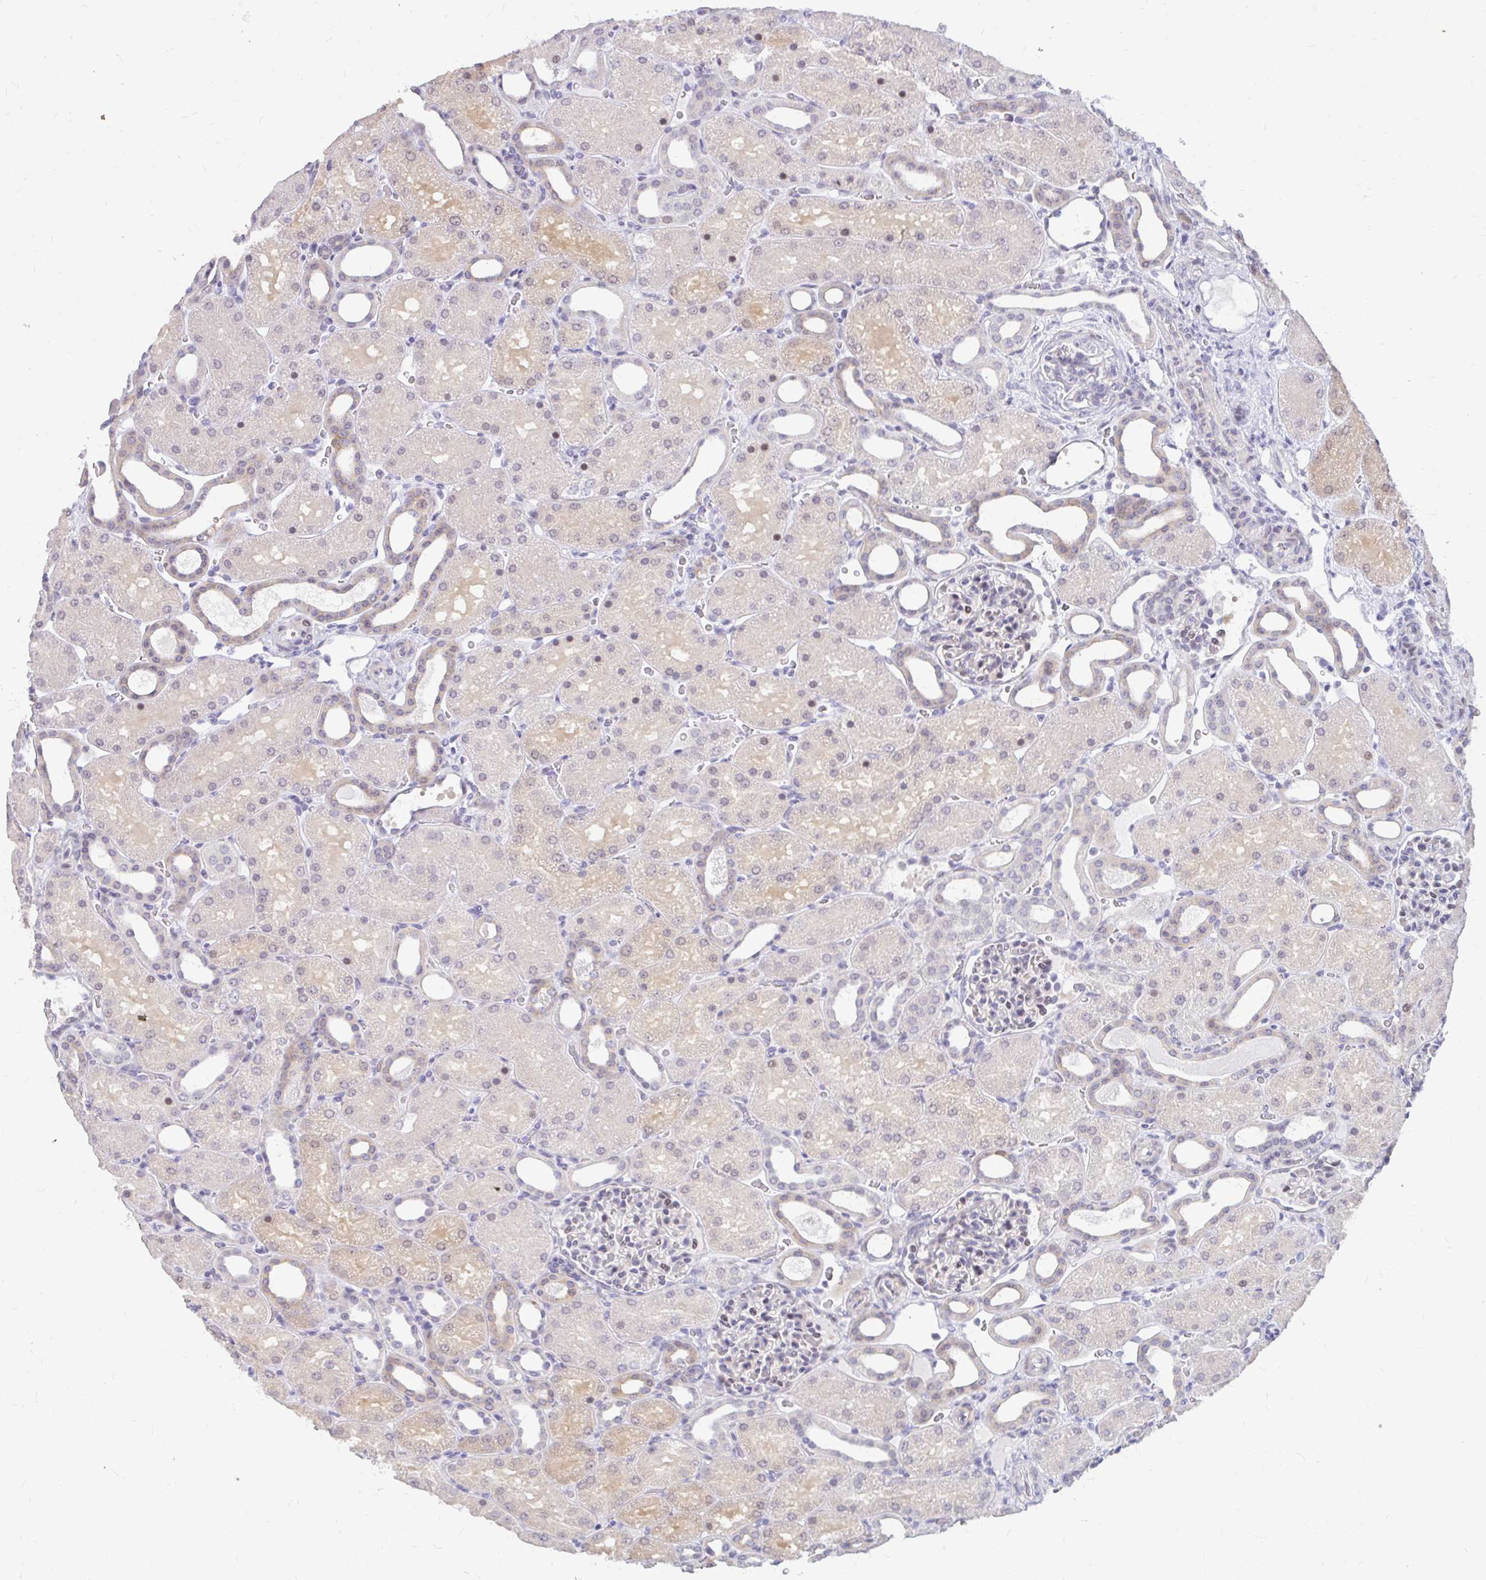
{"staining": {"intensity": "weak", "quantity": "<25%", "location": "nuclear"}, "tissue": "kidney", "cell_type": "Cells in glomeruli", "image_type": "normal", "snomed": [{"axis": "morphology", "description": "Normal tissue, NOS"}, {"axis": "topography", "description": "Kidney"}], "caption": "This is an immunohistochemistry micrograph of benign human kidney. There is no expression in cells in glomeruli.", "gene": "RGS16", "patient": {"sex": "male", "age": 2}}